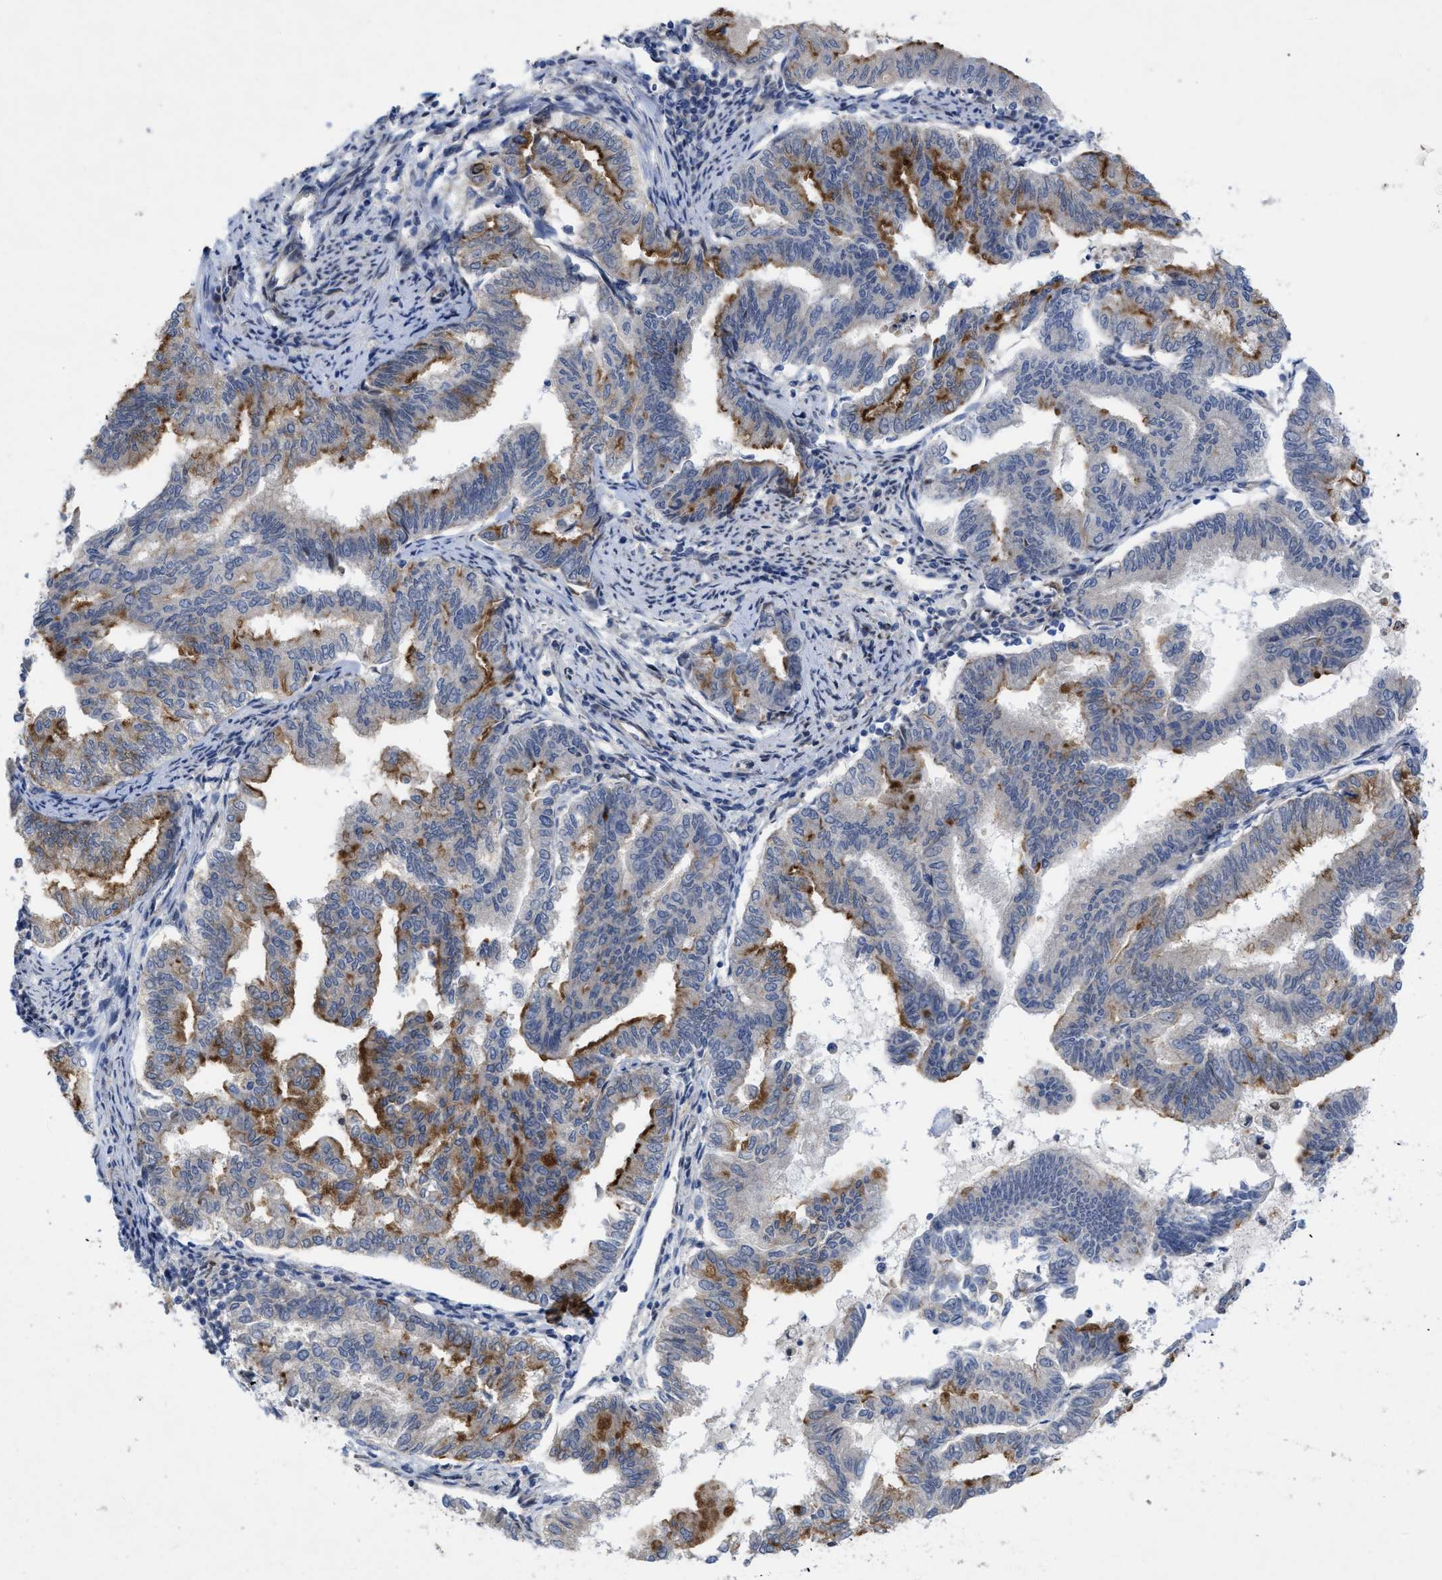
{"staining": {"intensity": "moderate", "quantity": "25%-75%", "location": "cytoplasmic/membranous"}, "tissue": "endometrial cancer", "cell_type": "Tumor cells", "image_type": "cancer", "snomed": [{"axis": "morphology", "description": "Adenocarcinoma, NOS"}, {"axis": "topography", "description": "Endometrium"}], "caption": "Protein staining of endometrial adenocarcinoma tissue shows moderate cytoplasmic/membranous expression in approximately 25%-75% of tumor cells.", "gene": "NDEL1", "patient": {"sex": "female", "age": 79}}